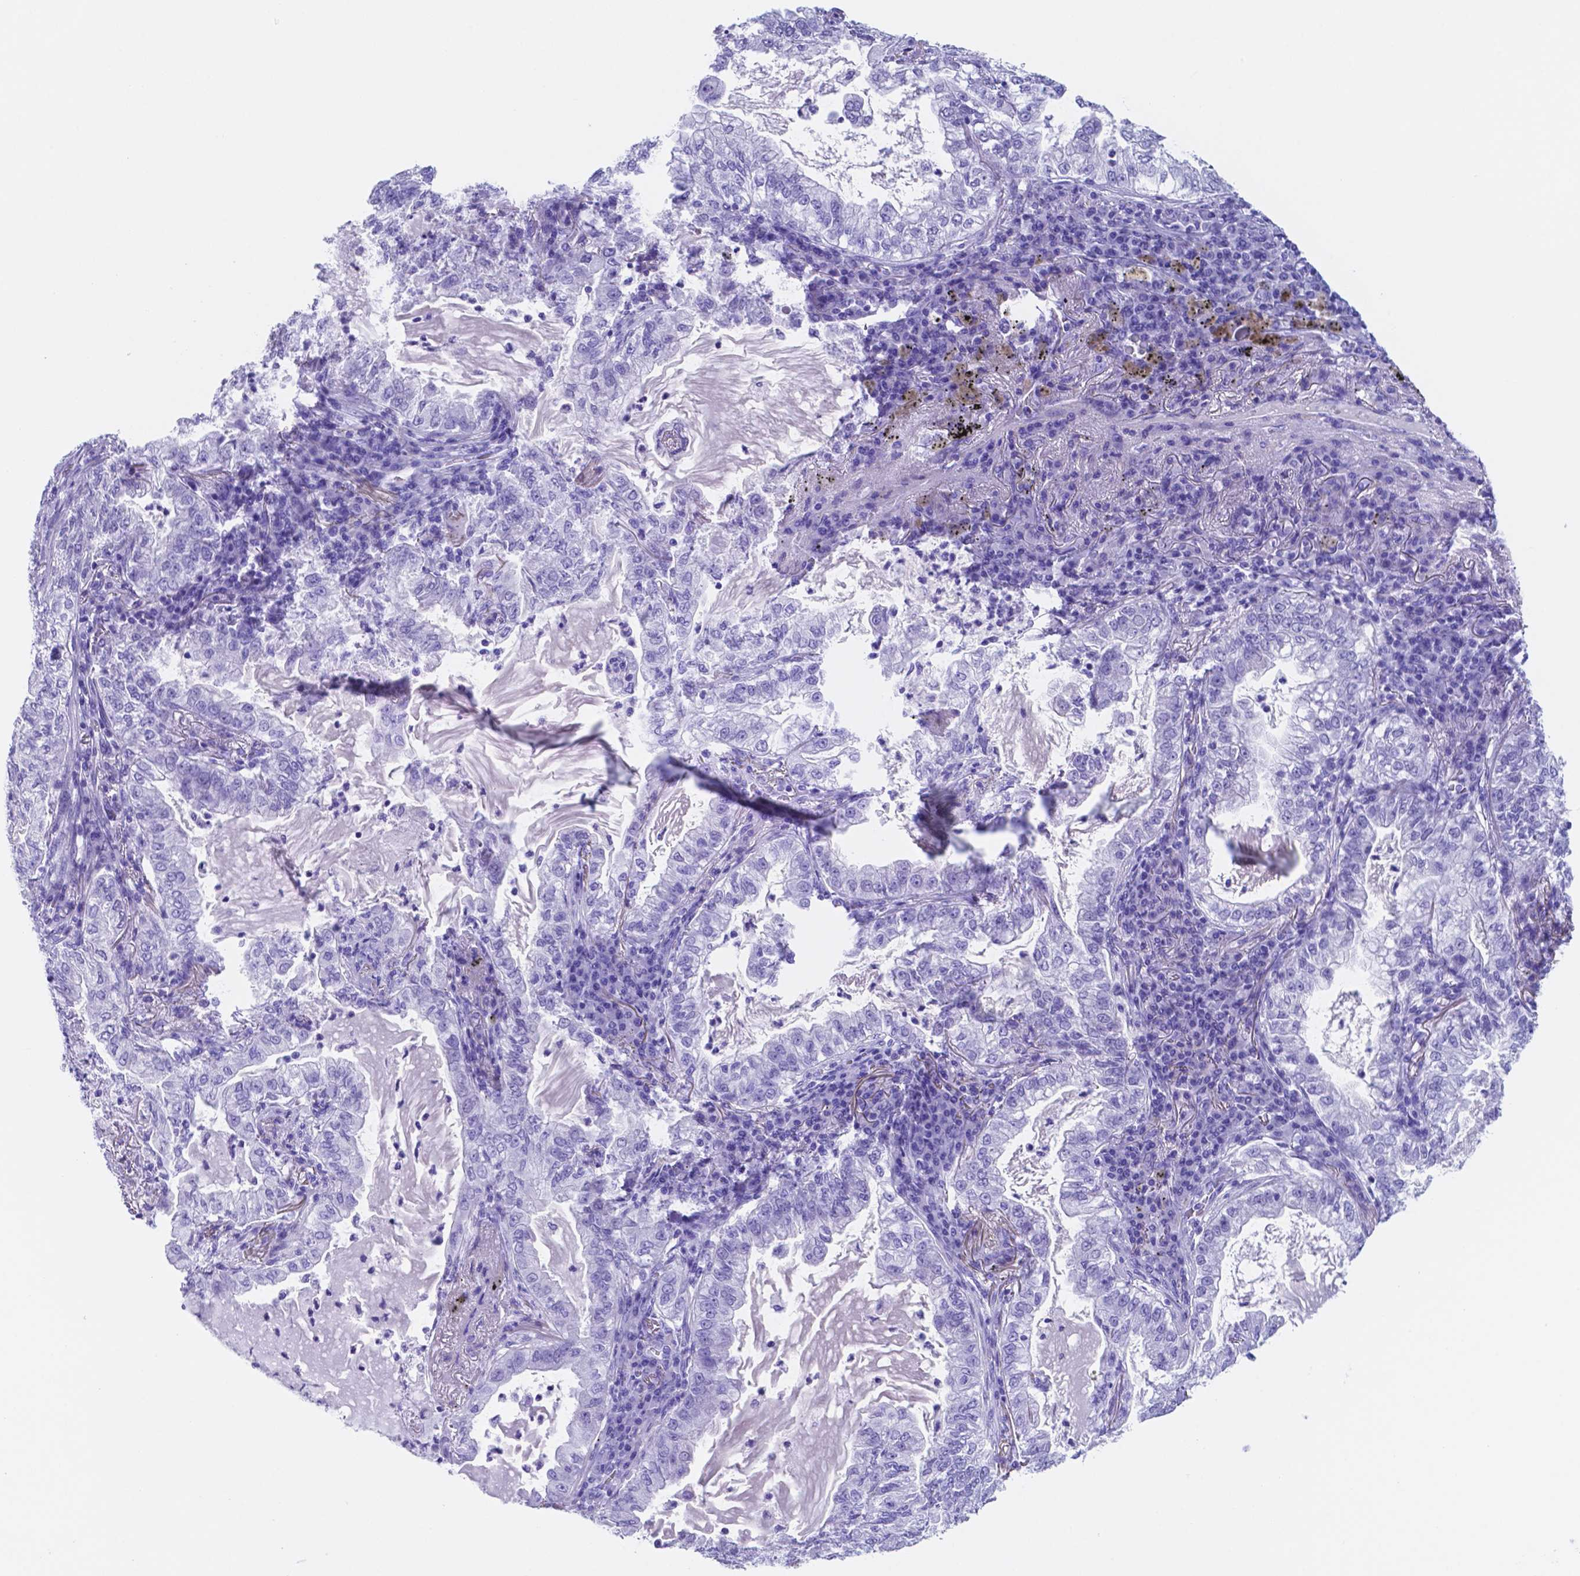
{"staining": {"intensity": "negative", "quantity": "none", "location": "none"}, "tissue": "lung cancer", "cell_type": "Tumor cells", "image_type": "cancer", "snomed": [{"axis": "morphology", "description": "Adenocarcinoma, NOS"}, {"axis": "topography", "description": "Lung"}], "caption": "An image of lung cancer (adenocarcinoma) stained for a protein displays no brown staining in tumor cells. The staining is performed using DAB brown chromogen with nuclei counter-stained in using hematoxylin.", "gene": "DNAAF8", "patient": {"sex": "female", "age": 73}}